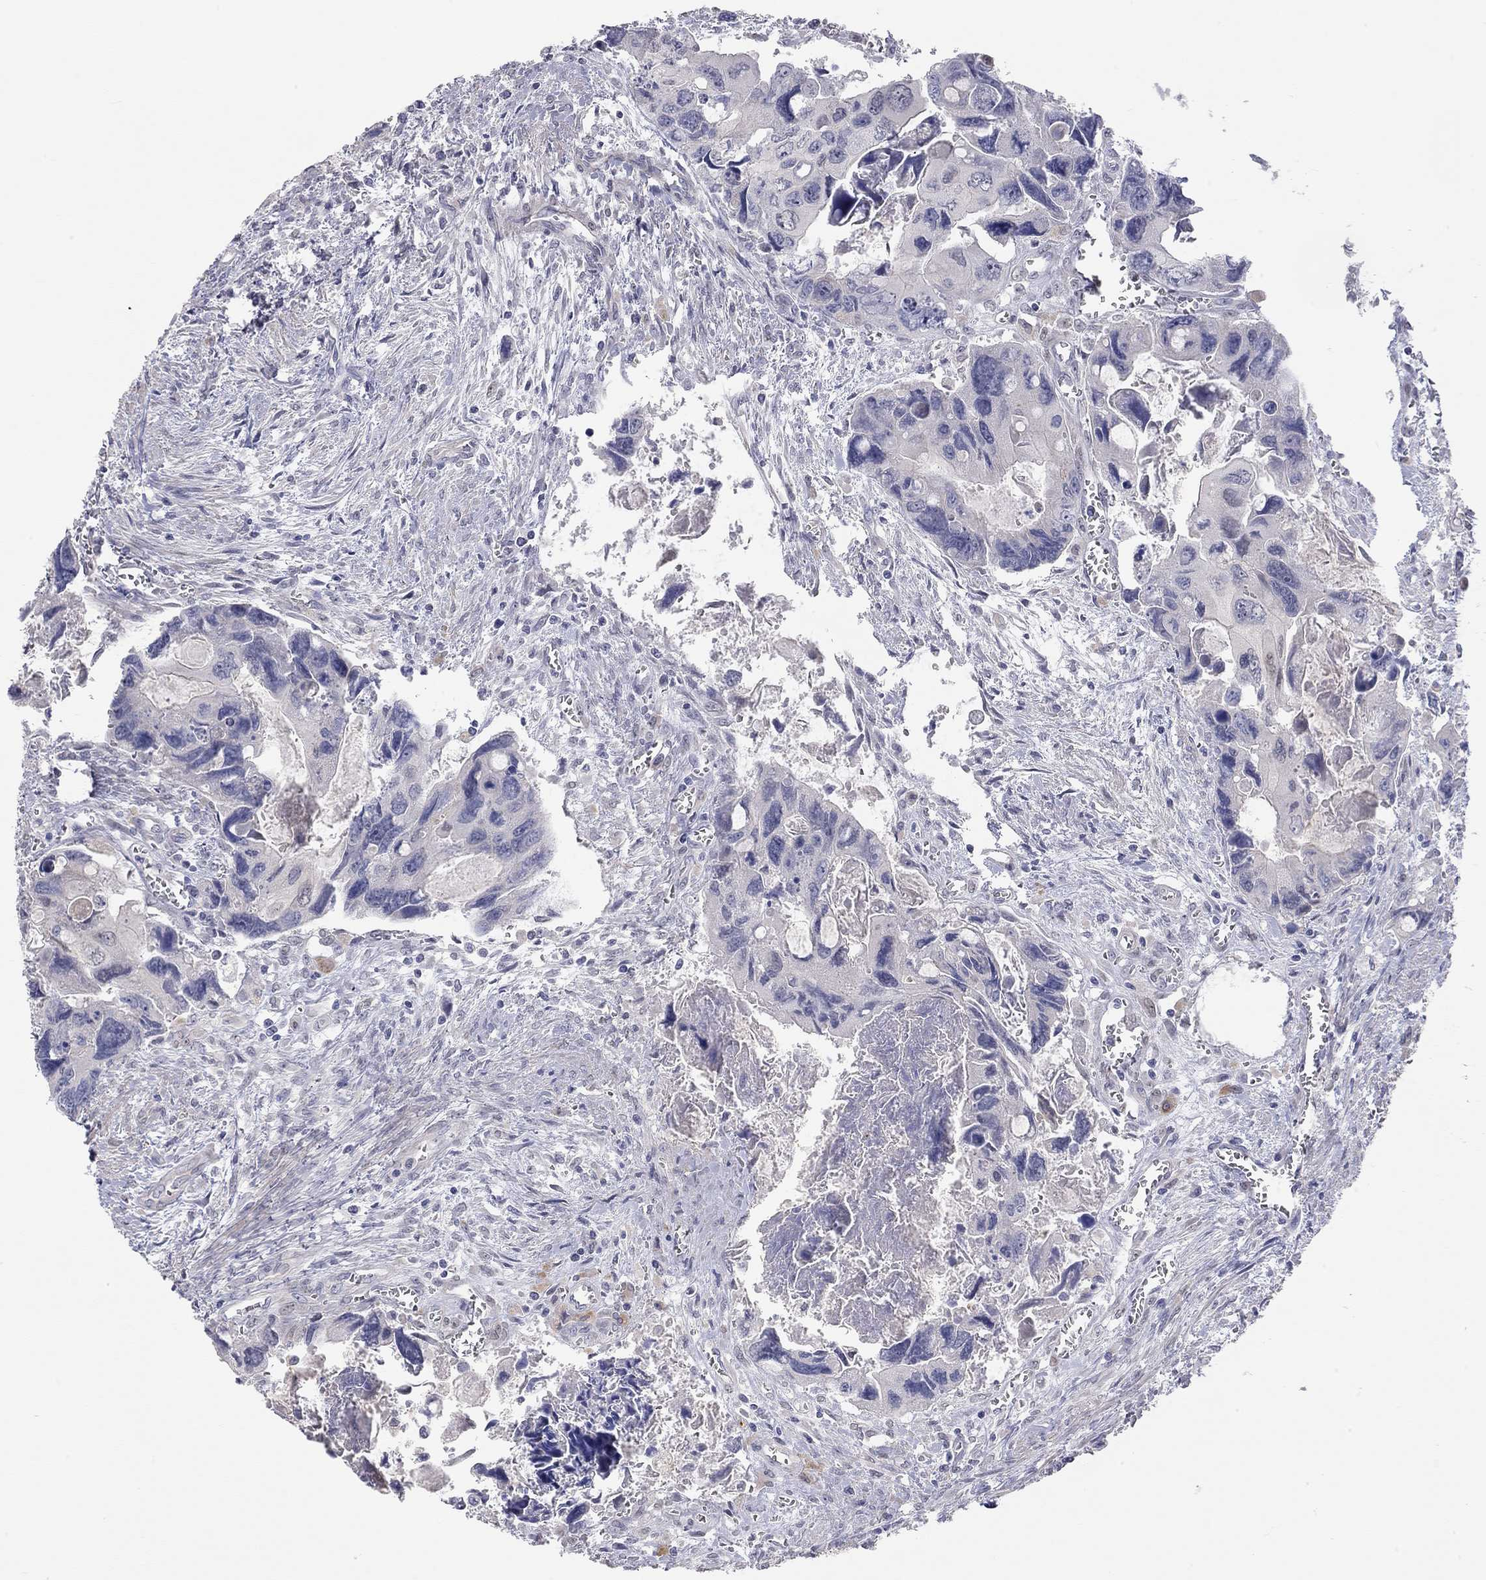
{"staining": {"intensity": "negative", "quantity": "none", "location": "none"}, "tissue": "colorectal cancer", "cell_type": "Tumor cells", "image_type": "cancer", "snomed": [{"axis": "morphology", "description": "Adenocarcinoma, NOS"}, {"axis": "topography", "description": "Rectum"}], "caption": "Adenocarcinoma (colorectal) was stained to show a protein in brown. There is no significant positivity in tumor cells.", "gene": "PAPSS2", "patient": {"sex": "male", "age": 62}}